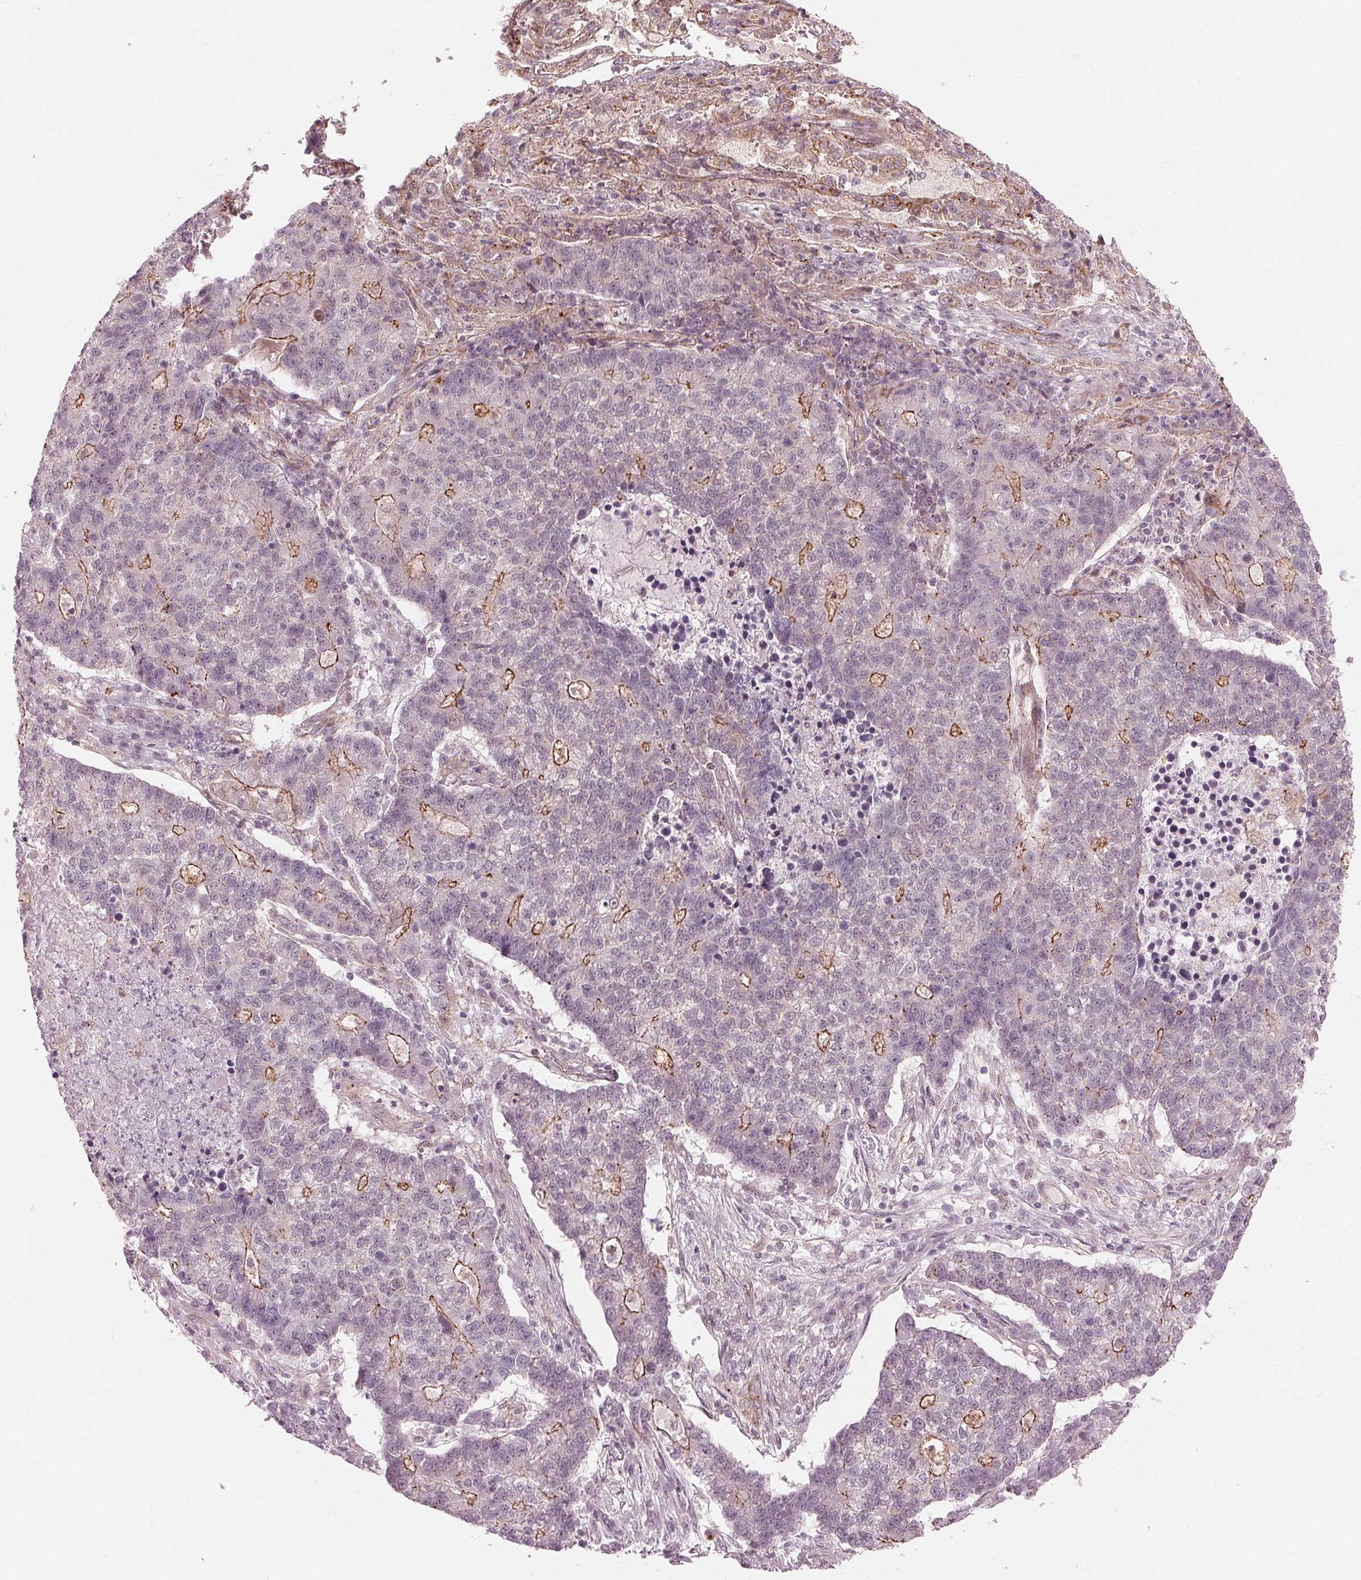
{"staining": {"intensity": "moderate", "quantity": "<25%", "location": "cytoplasmic/membranous"}, "tissue": "lung cancer", "cell_type": "Tumor cells", "image_type": "cancer", "snomed": [{"axis": "morphology", "description": "Adenocarcinoma, NOS"}, {"axis": "topography", "description": "Lung"}], "caption": "An image of adenocarcinoma (lung) stained for a protein demonstrates moderate cytoplasmic/membranous brown staining in tumor cells.", "gene": "TXNIP", "patient": {"sex": "male", "age": 57}}